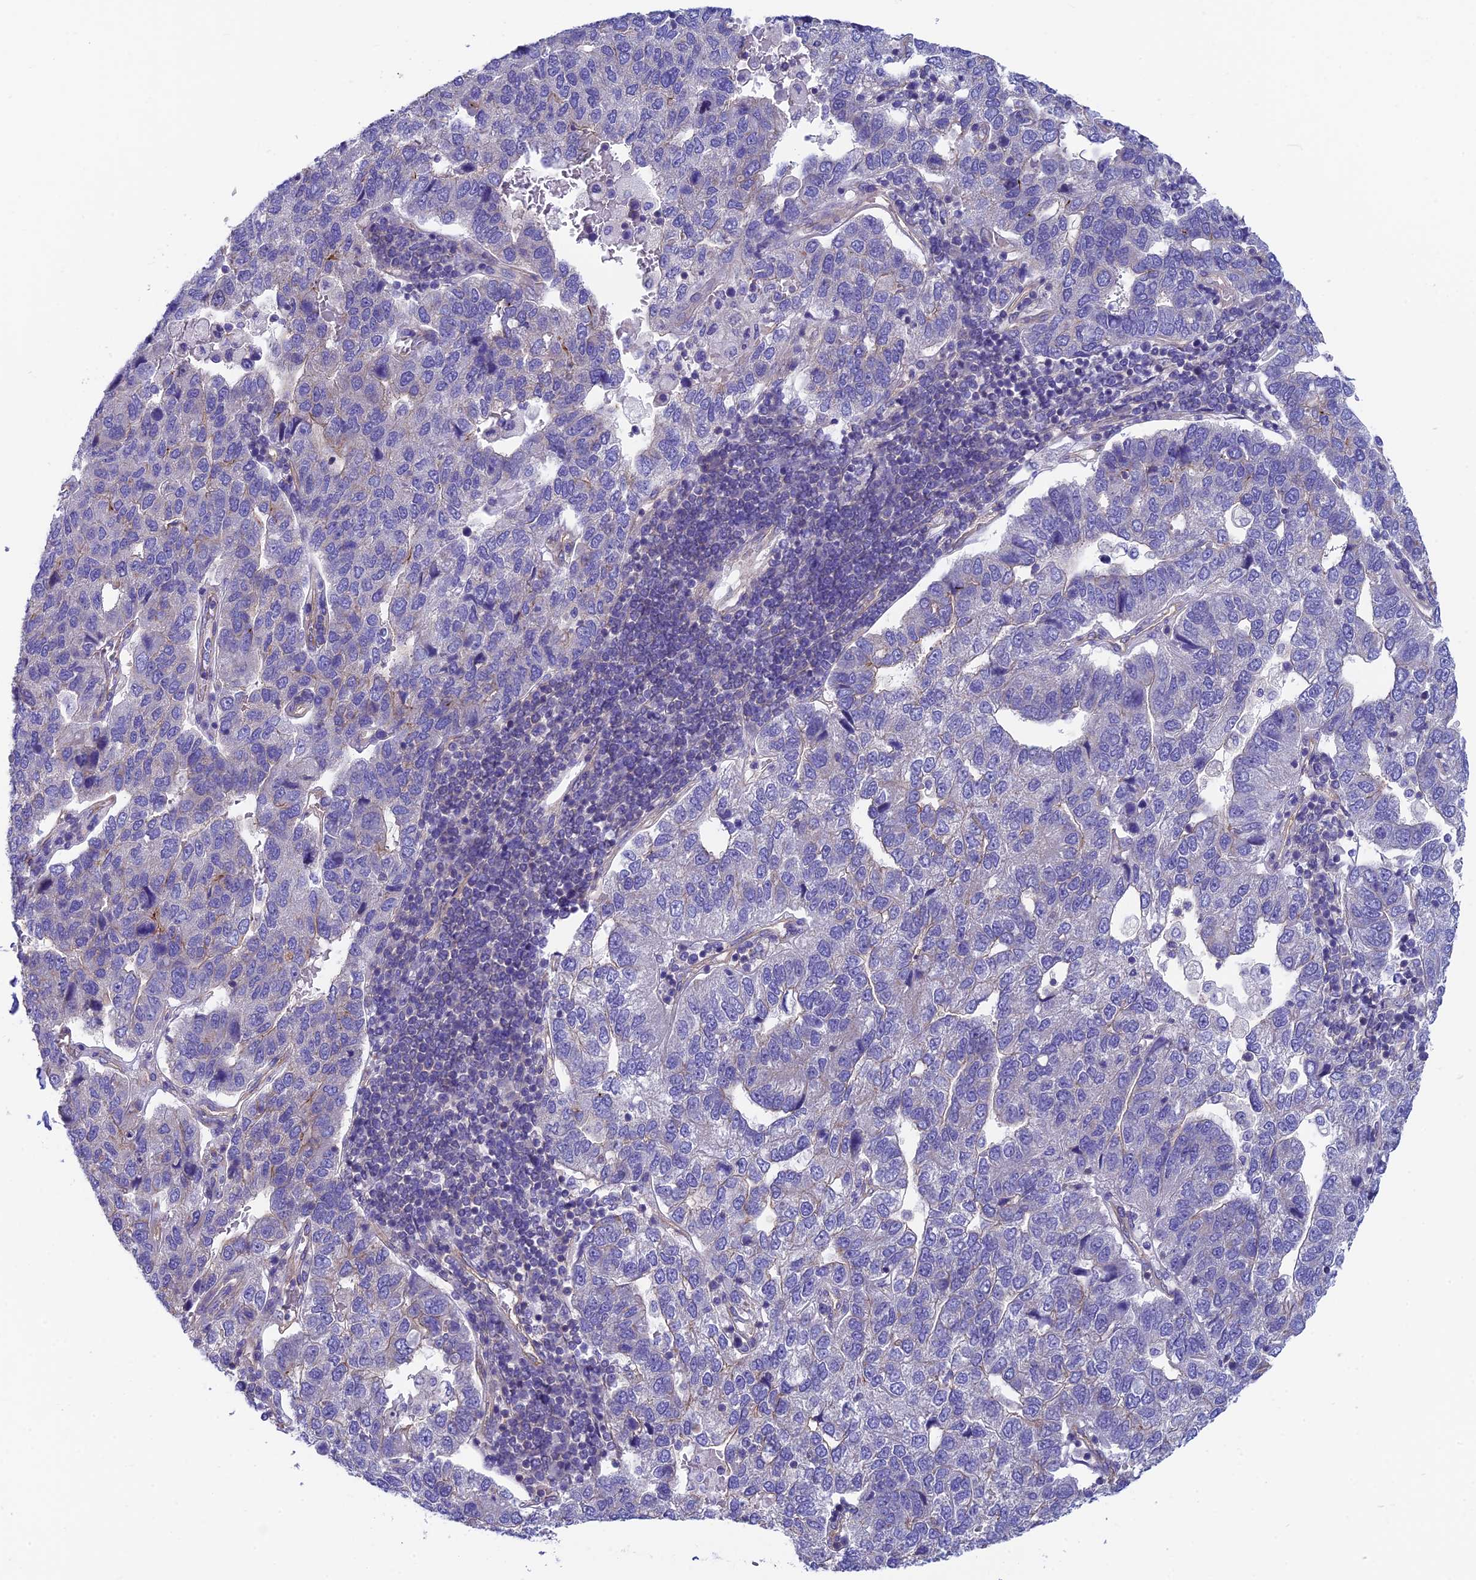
{"staining": {"intensity": "negative", "quantity": "none", "location": "none"}, "tissue": "pancreatic cancer", "cell_type": "Tumor cells", "image_type": "cancer", "snomed": [{"axis": "morphology", "description": "Adenocarcinoma, NOS"}, {"axis": "topography", "description": "Pancreas"}], "caption": "Immunohistochemical staining of pancreatic cancer (adenocarcinoma) demonstrates no significant staining in tumor cells.", "gene": "PPFIA3", "patient": {"sex": "female", "age": 61}}